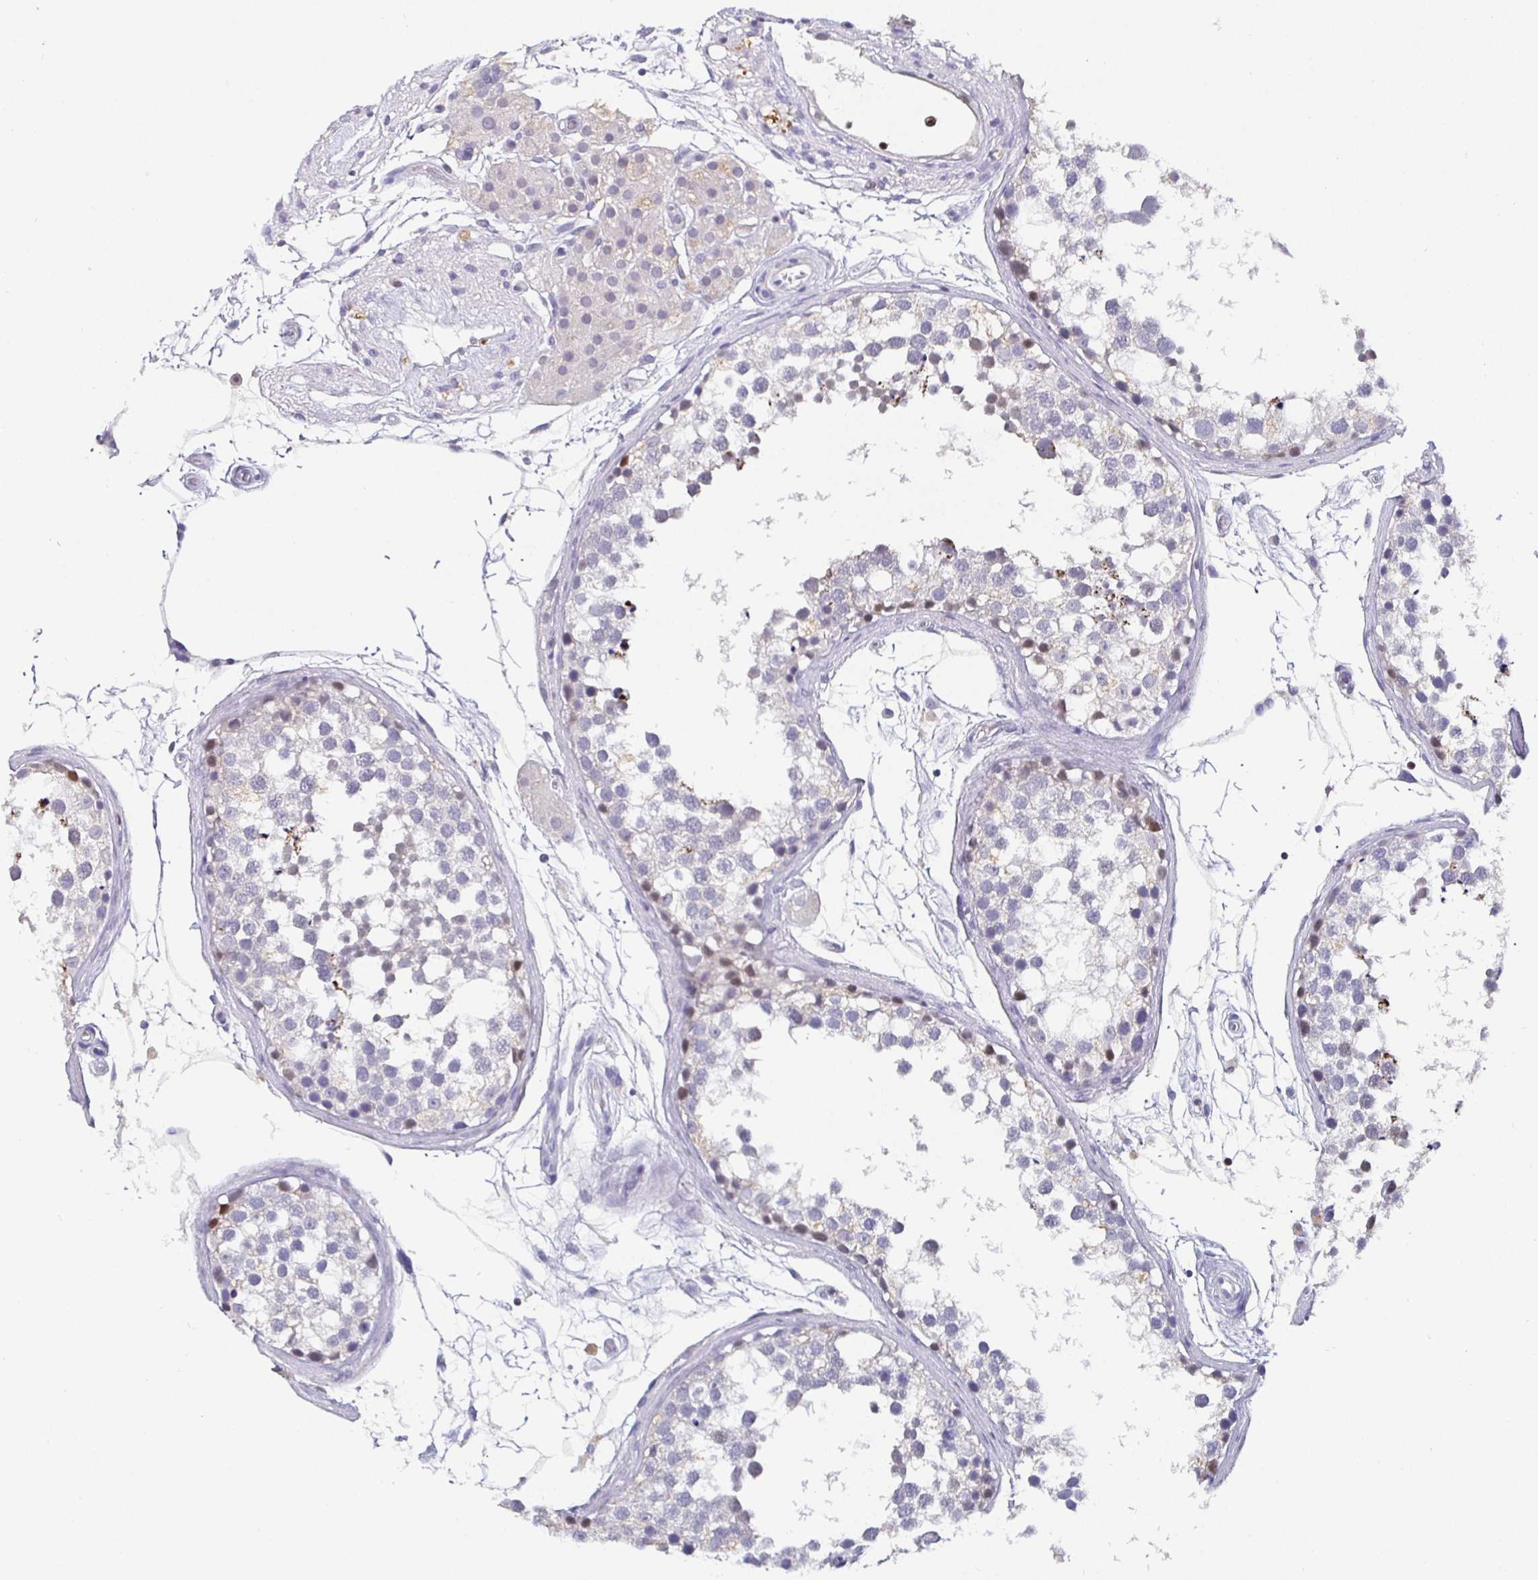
{"staining": {"intensity": "moderate", "quantity": "<25%", "location": "nuclear"}, "tissue": "testis", "cell_type": "Cells in seminiferous ducts", "image_type": "normal", "snomed": [{"axis": "morphology", "description": "Normal tissue, NOS"}, {"axis": "morphology", "description": "Seminoma, NOS"}, {"axis": "topography", "description": "Testis"}], "caption": "High-power microscopy captured an IHC histopathology image of normal testis, revealing moderate nuclear staining in approximately <25% of cells in seminiferous ducts. The protein is stained brown, and the nuclei are stained in blue (DAB (3,3'-diaminobenzidine) IHC with brightfield microscopy, high magnification).", "gene": "SATB1", "patient": {"sex": "male", "age": 65}}